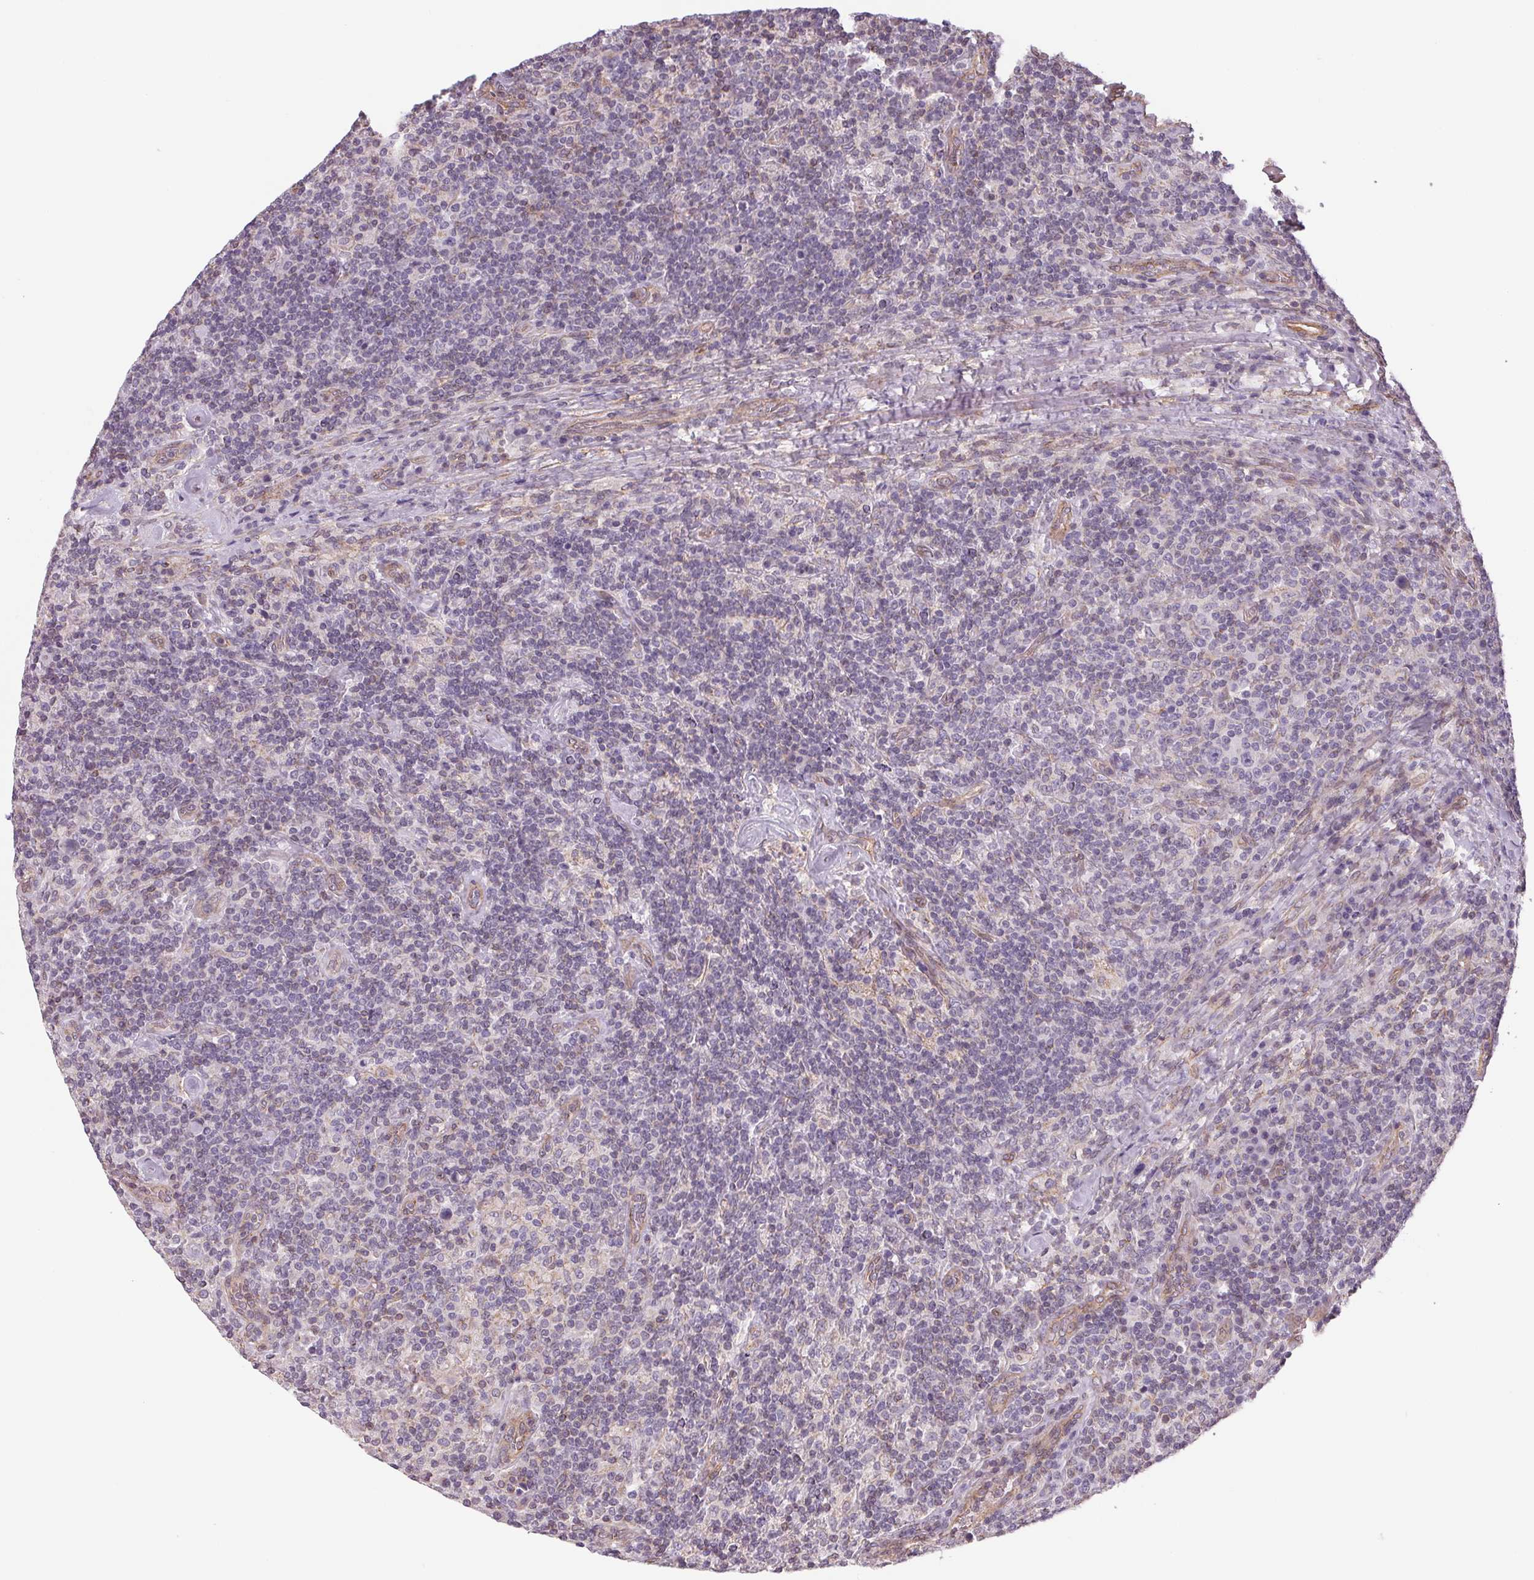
{"staining": {"intensity": "negative", "quantity": "none", "location": "none"}, "tissue": "lymphoma", "cell_type": "Tumor cells", "image_type": "cancer", "snomed": [{"axis": "morphology", "description": "Hodgkin's disease, NOS"}, {"axis": "topography", "description": "Lymph node"}], "caption": "Immunohistochemistry photomicrograph of human lymphoma stained for a protein (brown), which reveals no staining in tumor cells.", "gene": "PLA2G4F", "patient": {"sex": "male", "age": 70}}